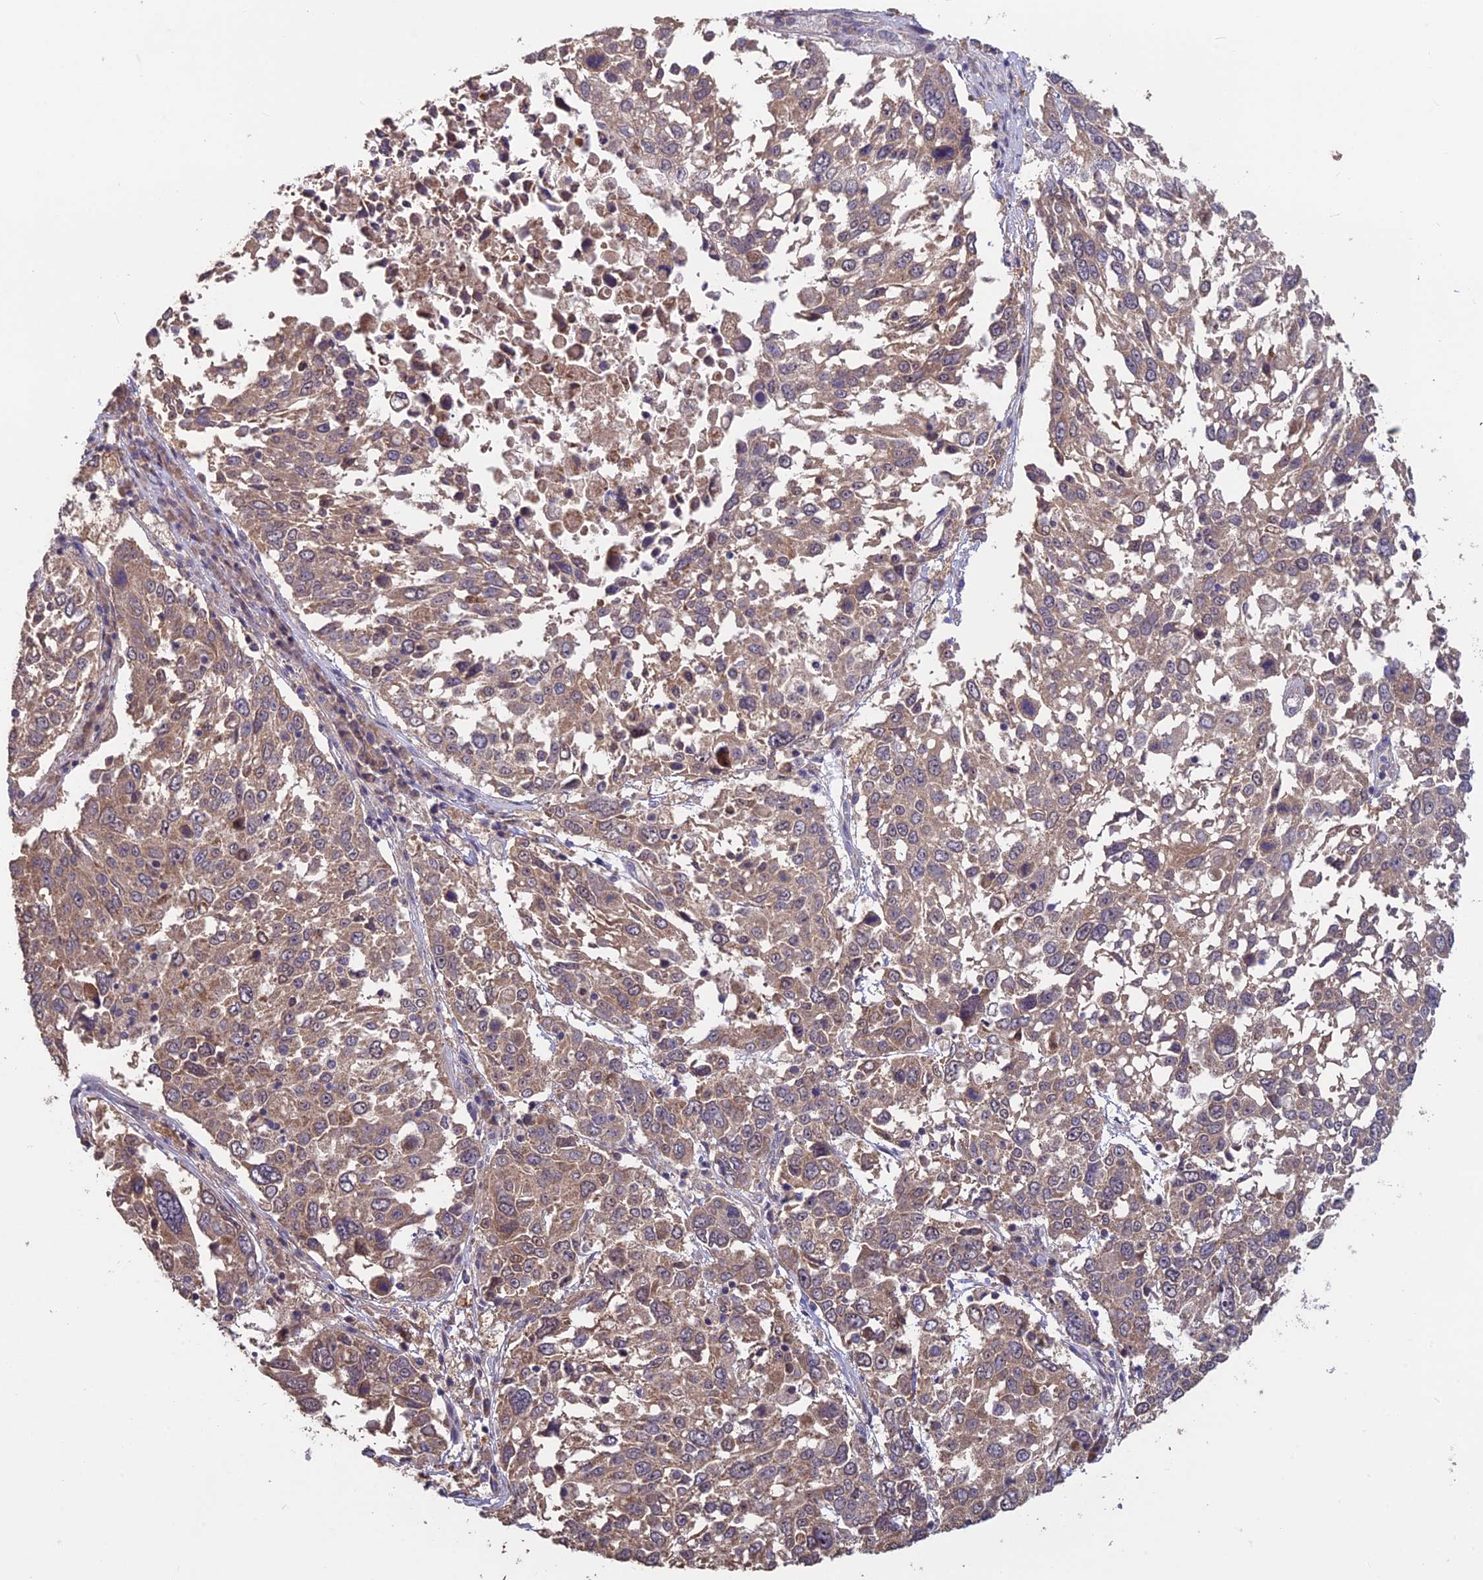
{"staining": {"intensity": "moderate", "quantity": ">75%", "location": "cytoplasmic/membranous"}, "tissue": "lung cancer", "cell_type": "Tumor cells", "image_type": "cancer", "snomed": [{"axis": "morphology", "description": "Squamous cell carcinoma, NOS"}, {"axis": "topography", "description": "Lung"}], "caption": "Immunohistochemical staining of human squamous cell carcinoma (lung) demonstrates medium levels of moderate cytoplasmic/membranous protein staining in approximately >75% of tumor cells.", "gene": "SHISA5", "patient": {"sex": "male", "age": 65}}